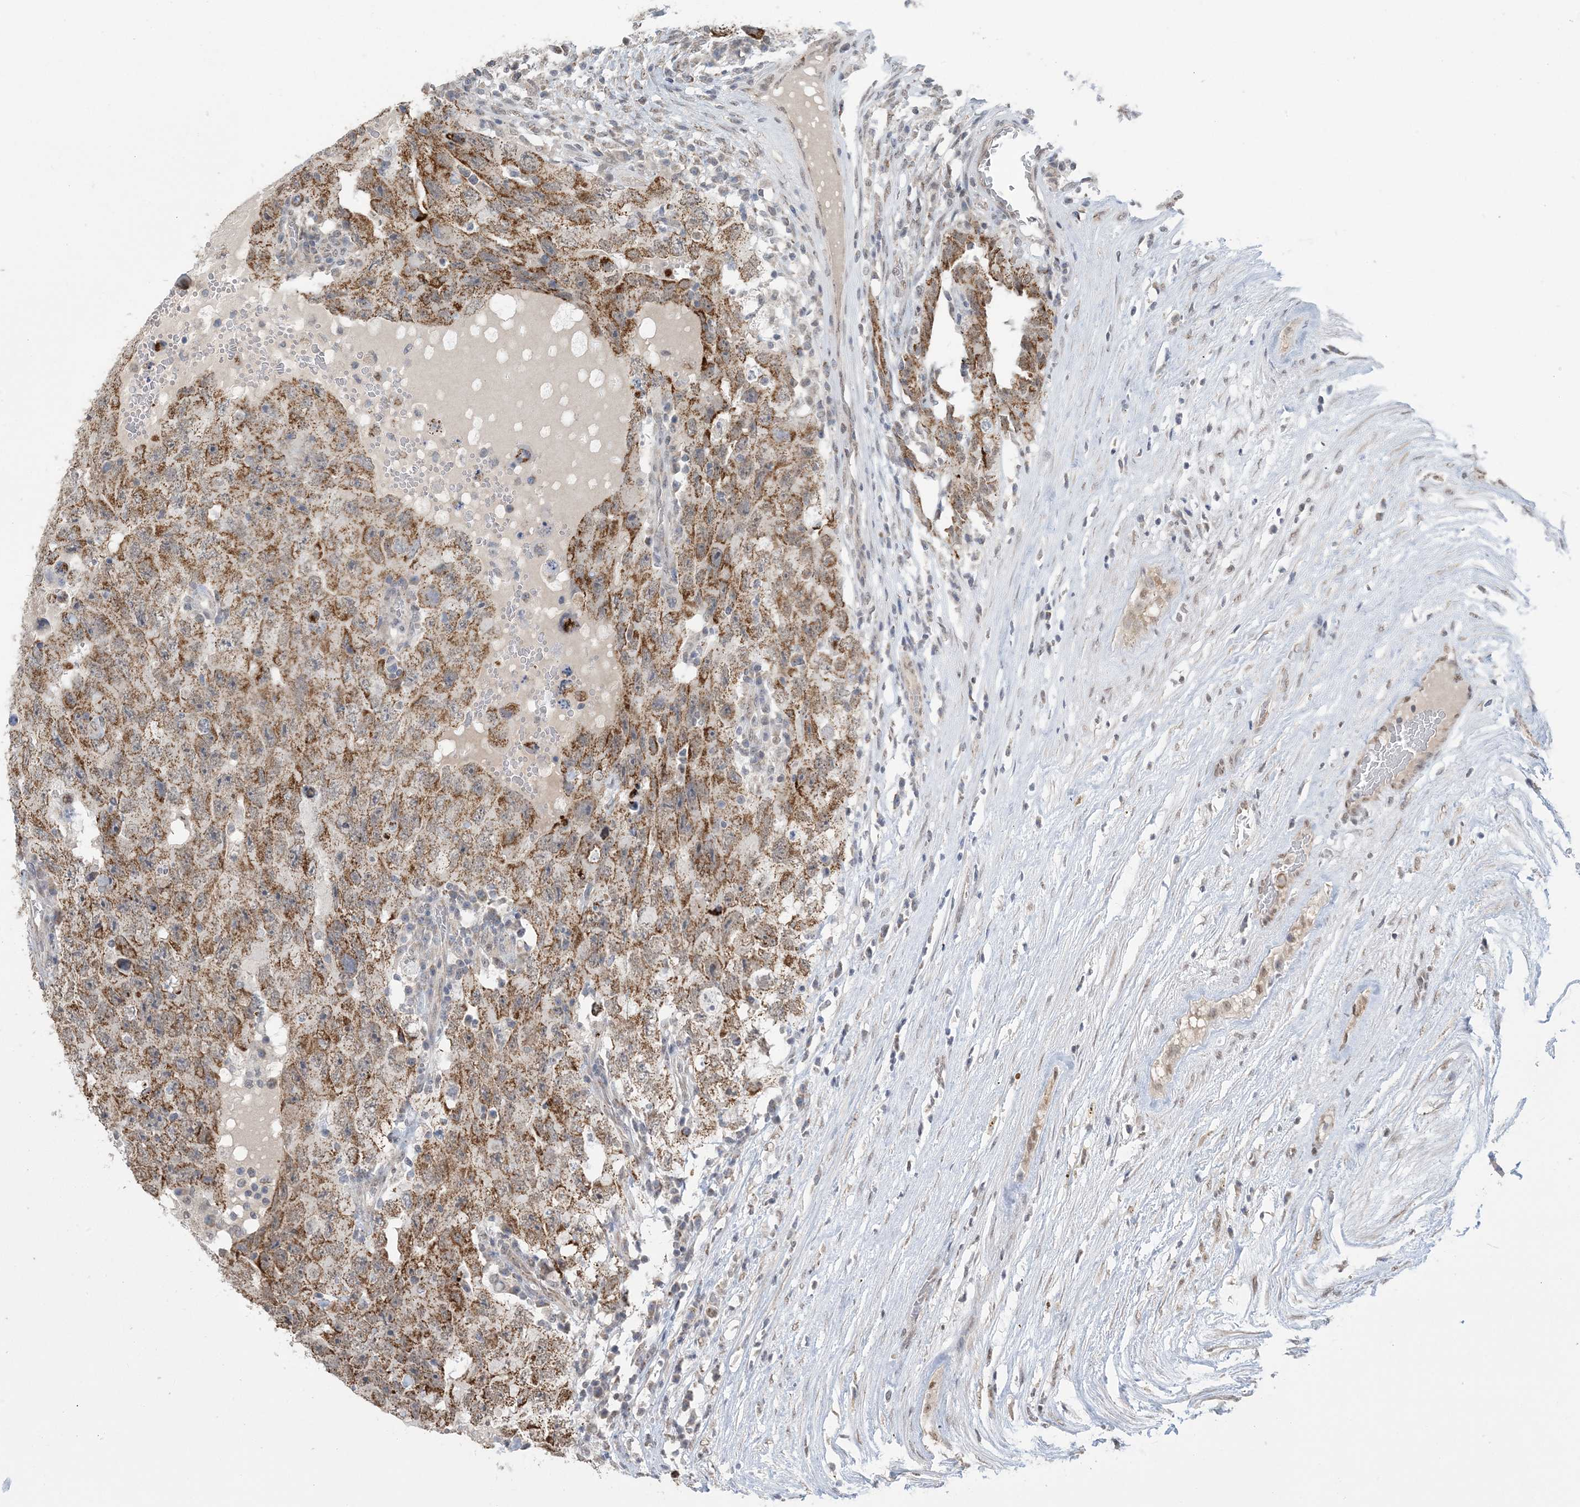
{"staining": {"intensity": "moderate", "quantity": ">75%", "location": "cytoplasmic/membranous"}, "tissue": "testis cancer", "cell_type": "Tumor cells", "image_type": "cancer", "snomed": [{"axis": "morphology", "description": "Carcinoma, Embryonal, NOS"}, {"axis": "topography", "description": "Testis"}], "caption": "Immunohistochemistry image of embryonal carcinoma (testis) stained for a protein (brown), which shows medium levels of moderate cytoplasmic/membranous expression in about >75% of tumor cells.", "gene": "TRMT10C", "patient": {"sex": "male", "age": 26}}